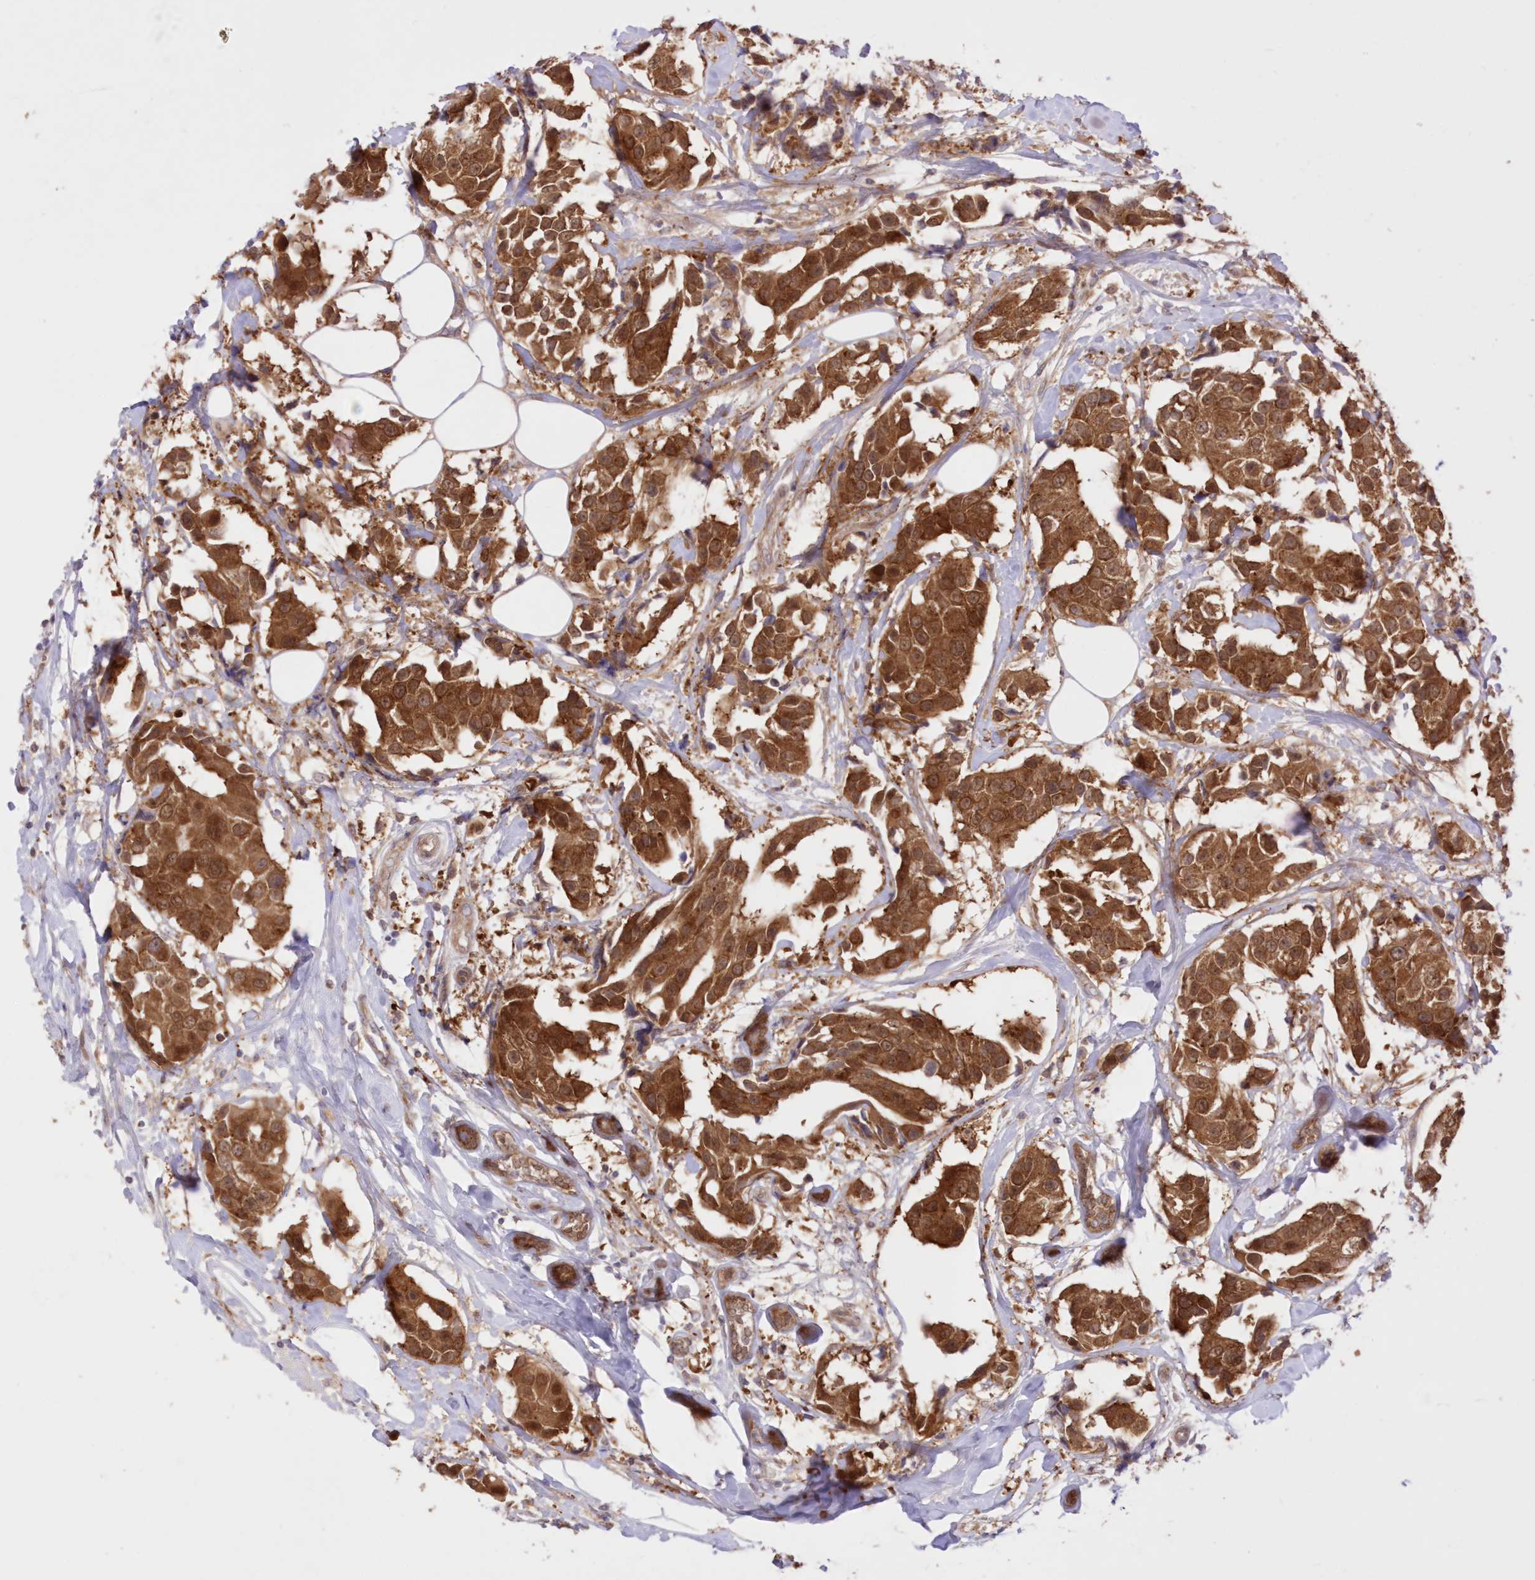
{"staining": {"intensity": "strong", "quantity": ">75%", "location": "cytoplasmic/membranous"}, "tissue": "breast cancer", "cell_type": "Tumor cells", "image_type": "cancer", "snomed": [{"axis": "morphology", "description": "Normal tissue, NOS"}, {"axis": "morphology", "description": "Duct carcinoma"}, {"axis": "topography", "description": "Breast"}], "caption": "An IHC histopathology image of tumor tissue is shown. Protein staining in brown highlights strong cytoplasmic/membranous positivity in breast cancer (invasive ductal carcinoma) within tumor cells.", "gene": "RNPEP", "patient": {"sex": "female", "age": 39}}